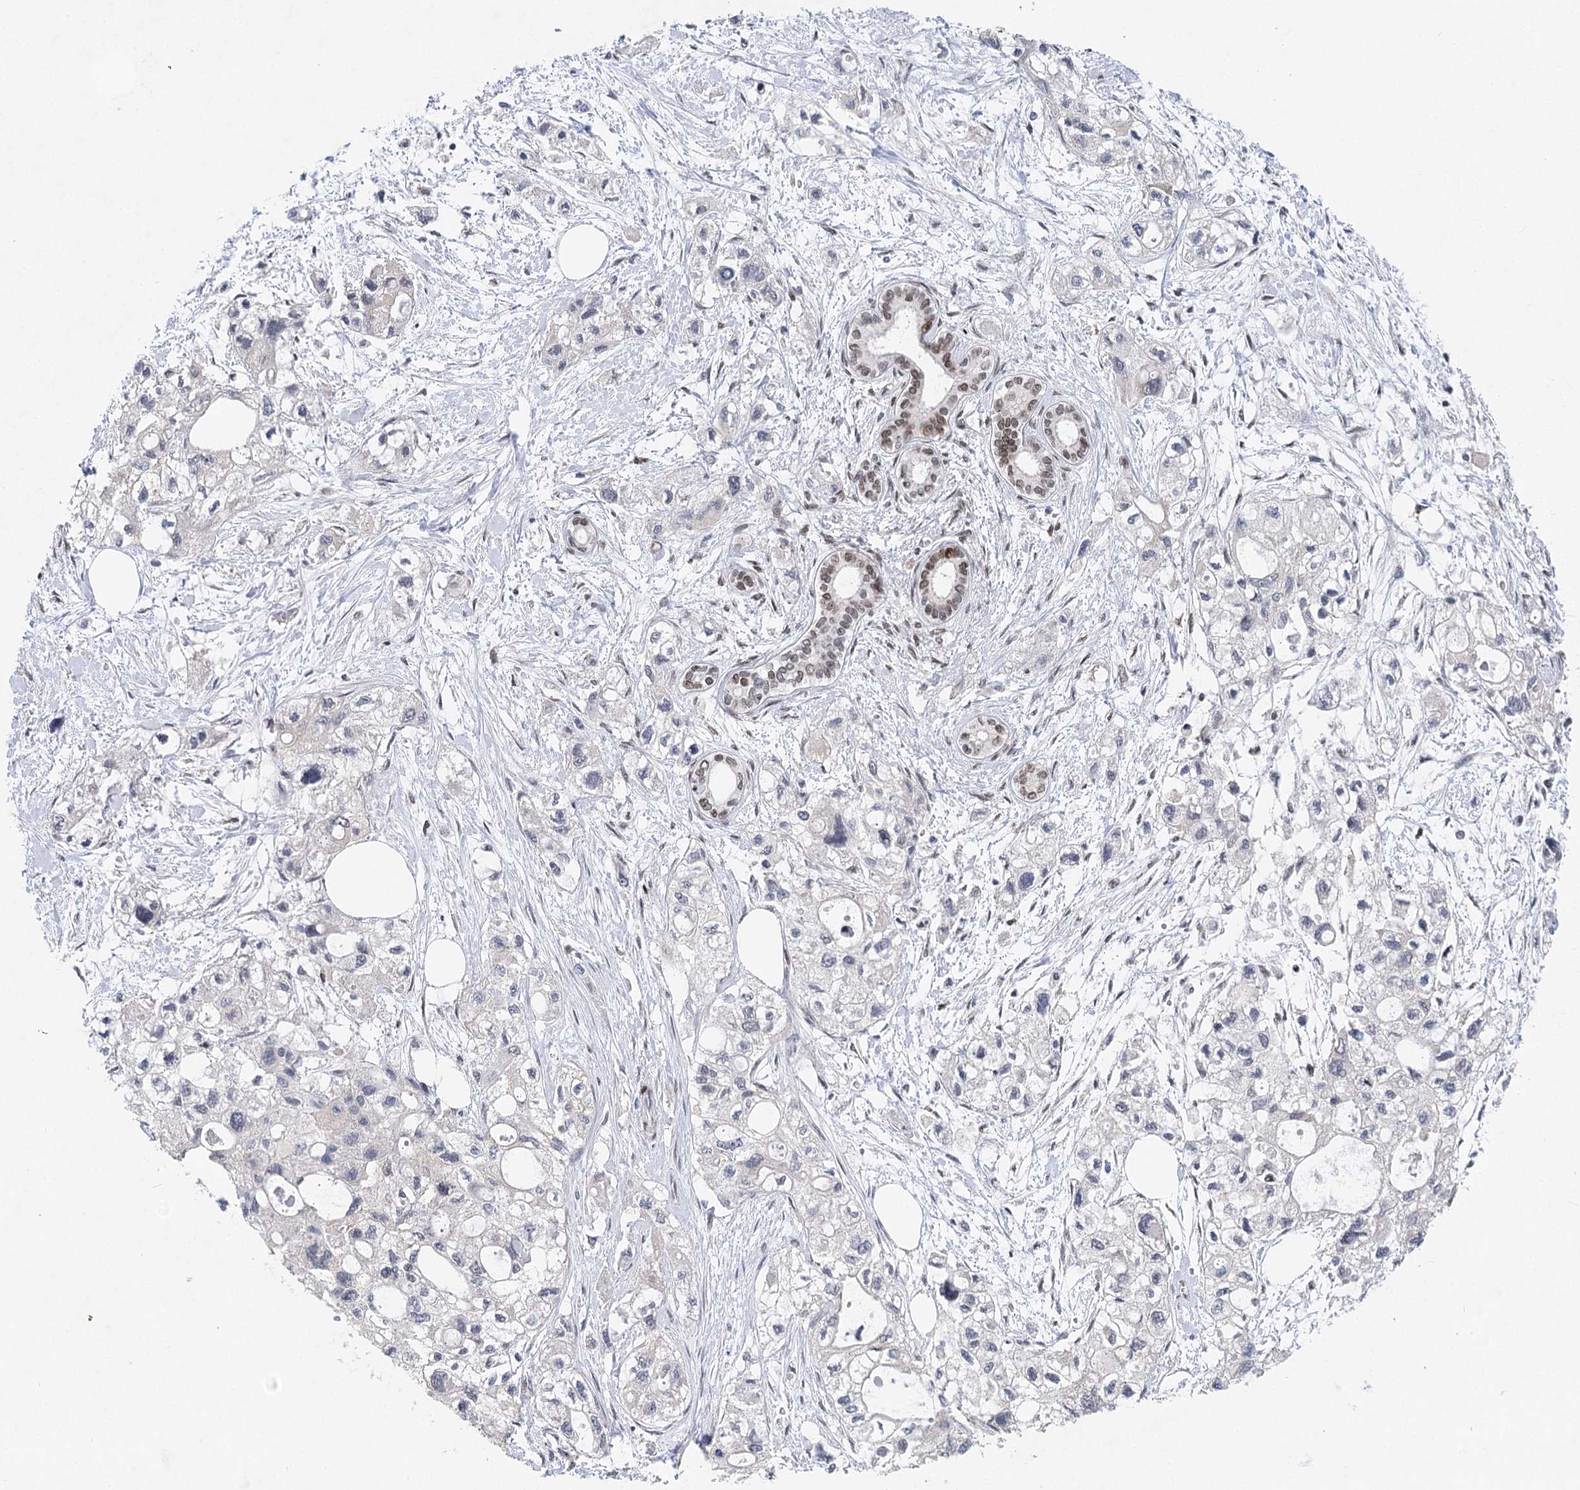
{"staining": {"intensity": "negative", "quantity": "none", "location": "none"}, "tissue": "pancreatic cancer", "cell_type": "Tumor cells", "image_type": "cancer", "snomed": [{"axis": "morphology", "description": "Adenocarcinoma, NOS"}, {"axis": "topography", "description": "Pancreas"}], "caption": "Tumor cells are negative for brown protein staining in pancreatic cancer.", "gene": "FRMD4A", "patient": {"sex": "male", "age": 75}}